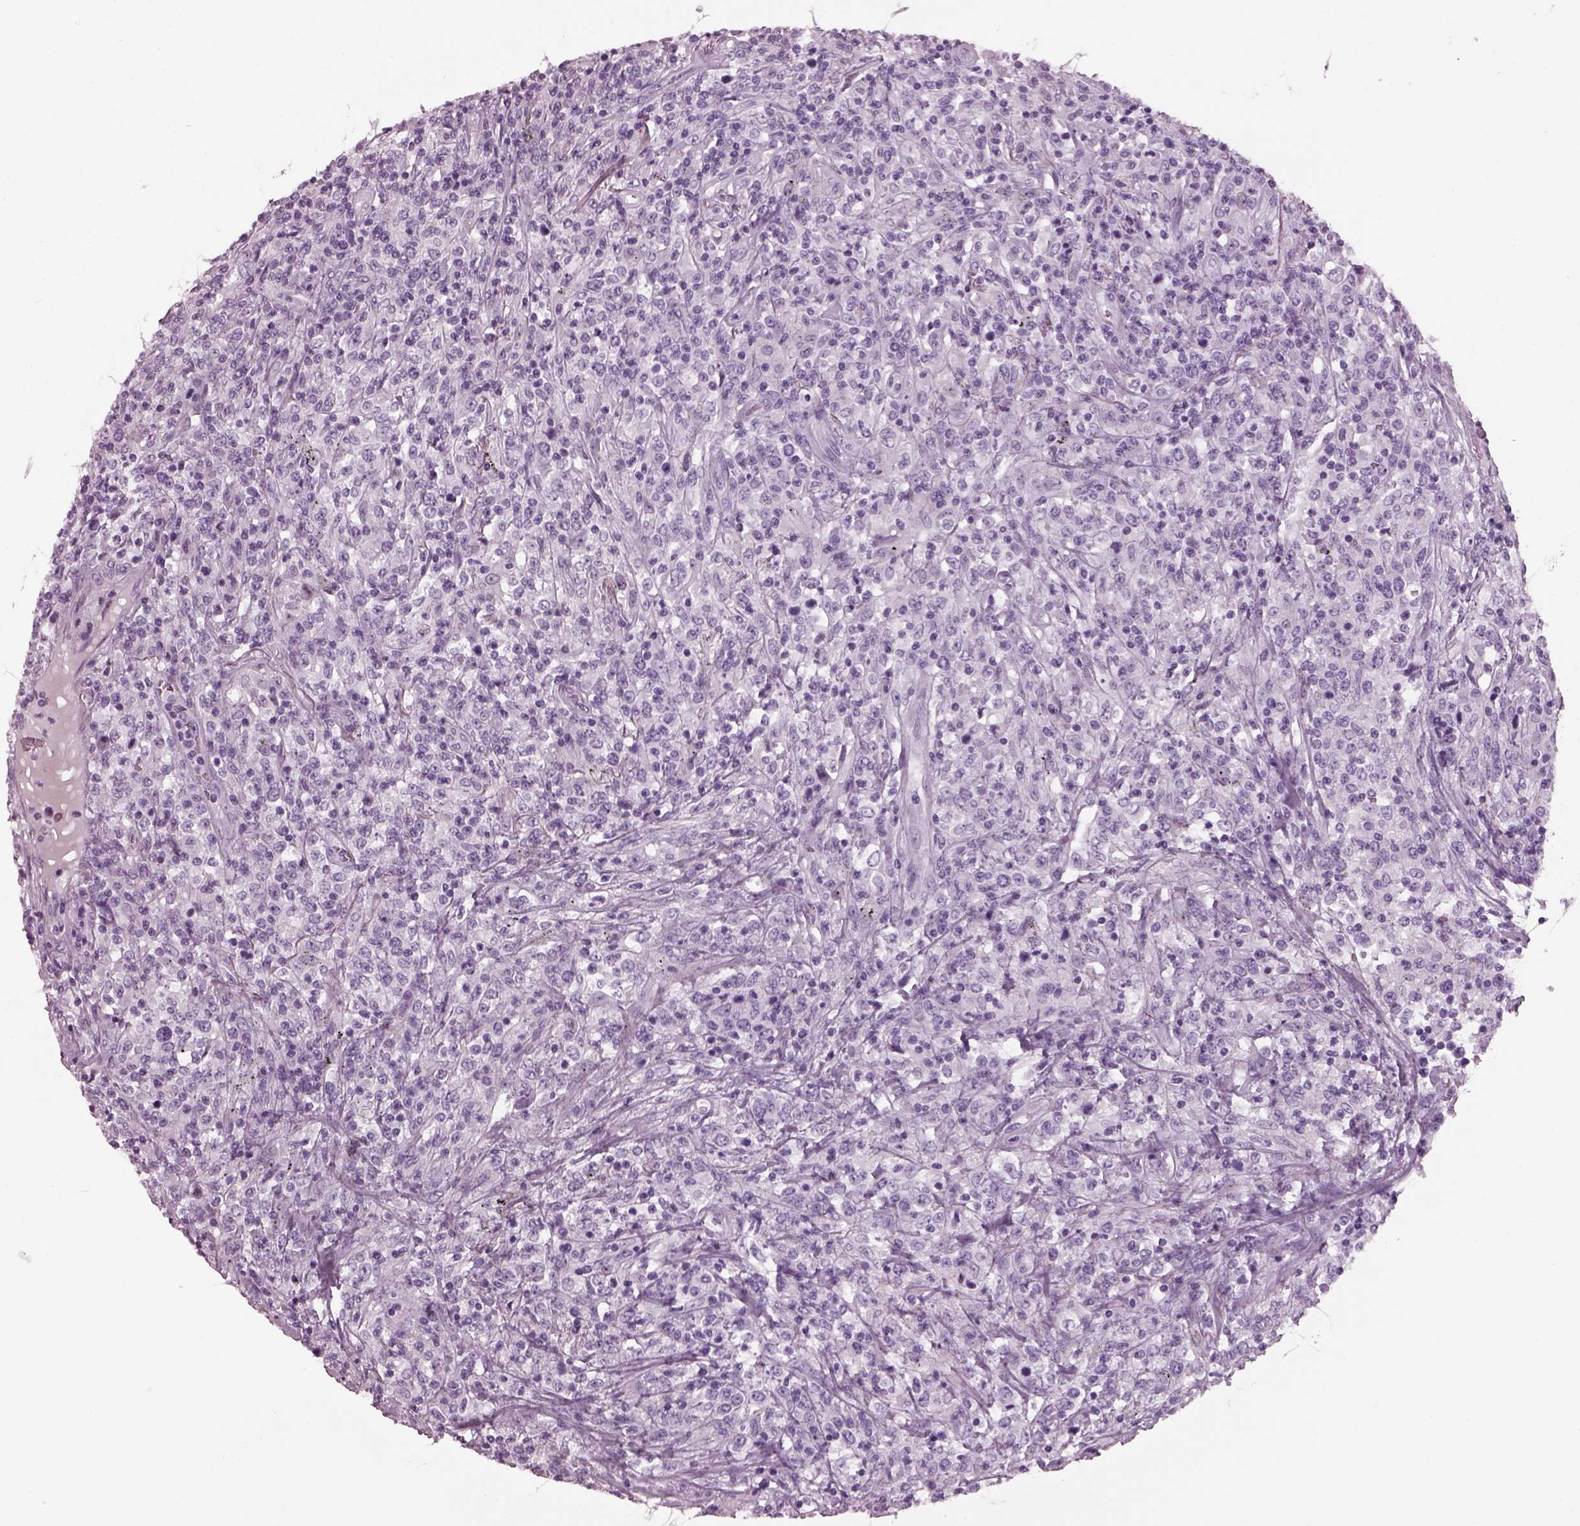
{"staining": {"intensity": "negative", "quantity": "none", "location": "none"}, "tissue": "lymphoma", "cell_type": "Tumor cells", "image_type": "cancer", "snomed": [{"axis": "morphology", "description": "Malignant lymphoma, non-Hodgkin's type, High grade"}, {"axis": "topography", "description": "Lung"}], "caption": "Immunohistochemistry (IHC) of lymphoma demonstrates no positivity in tumor cells. The staining is performed using DAB (3,3'-diaminobenzidine) brown chromogen with nuclei counter-stained in using hematoxylin.", "gene": "KRTAP3-2", "patient": {"sex": "male", "age": 79}}